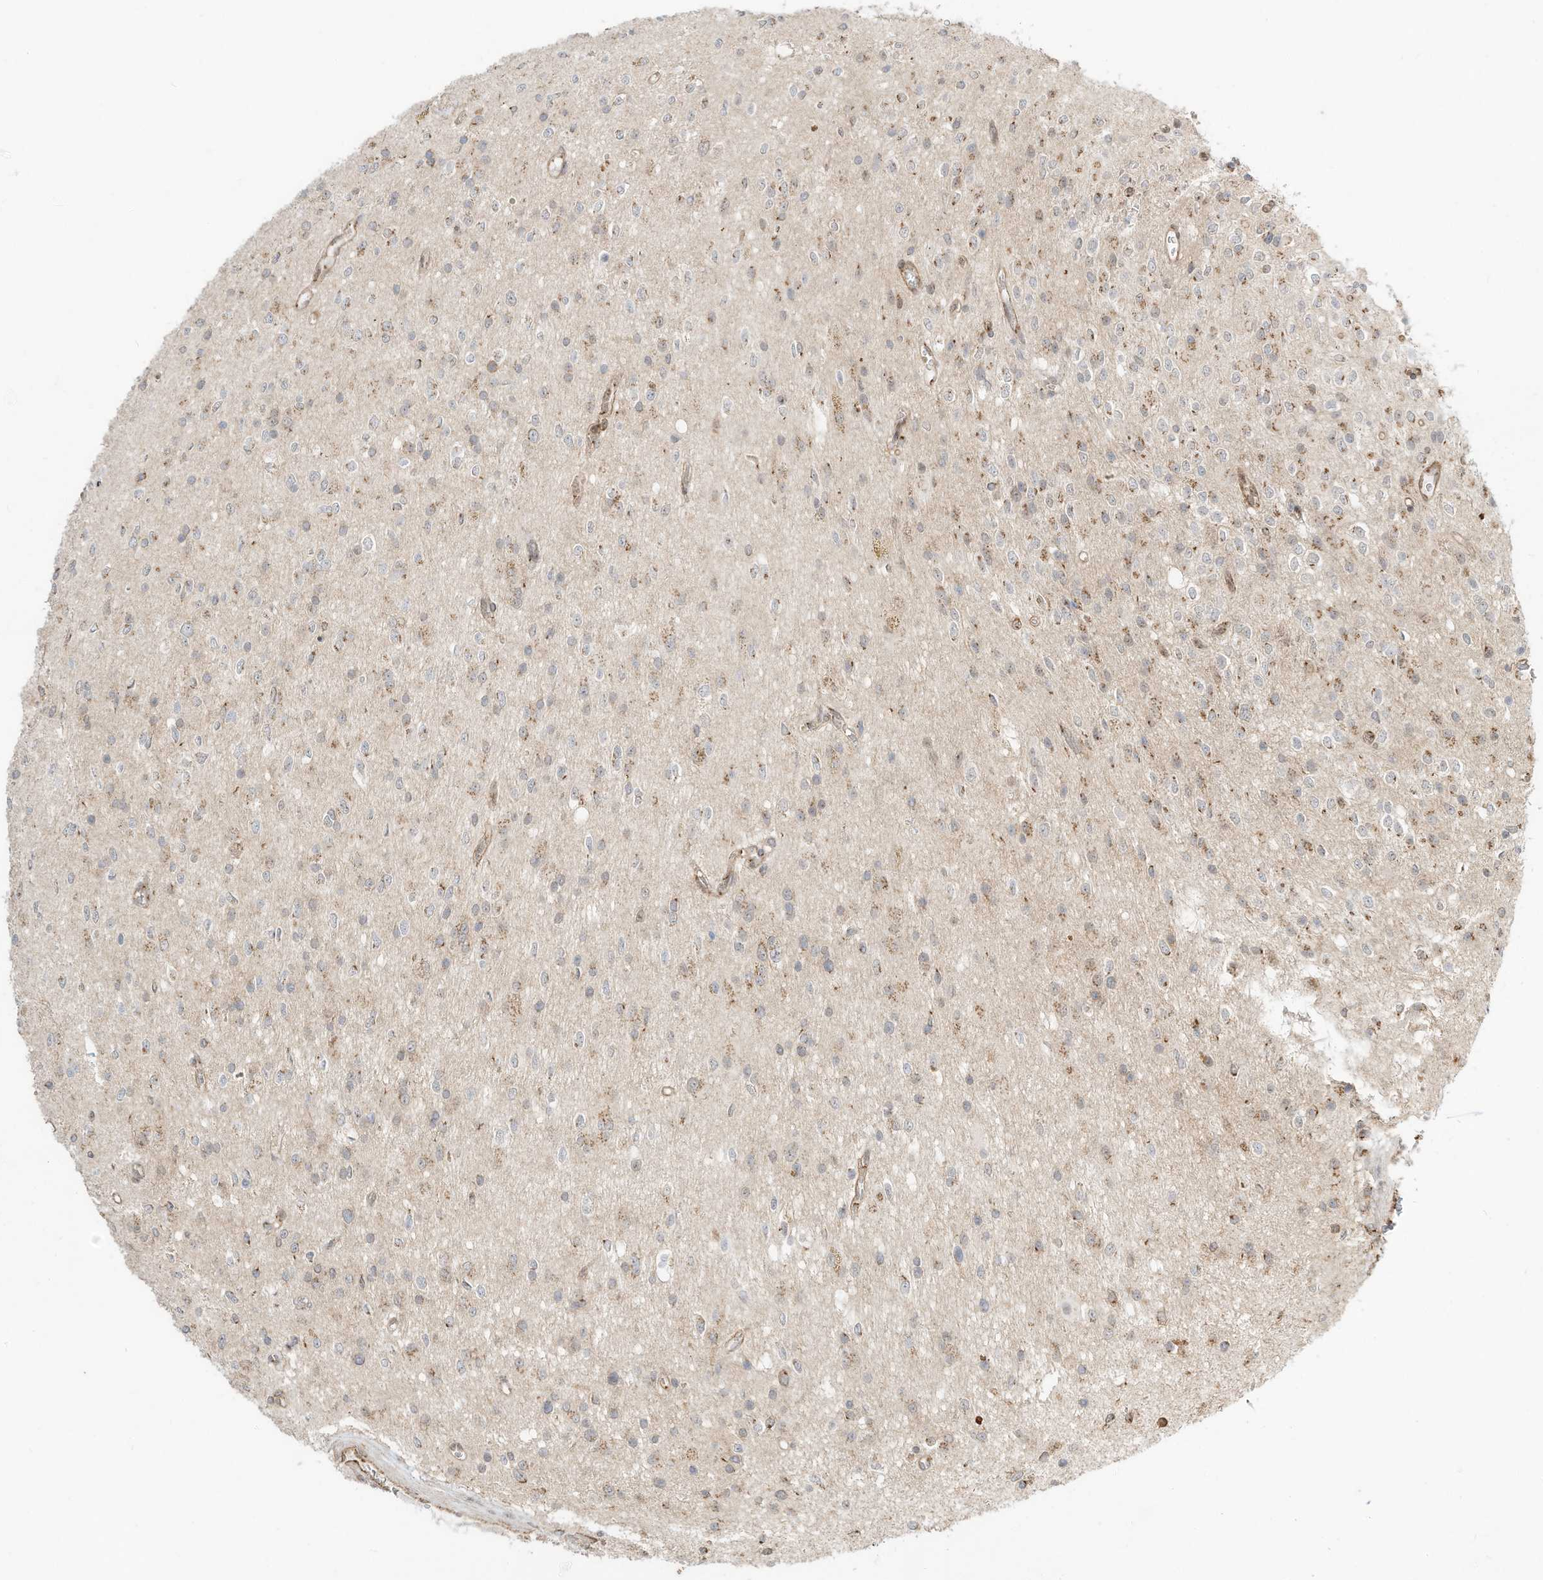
{"staining": {"intensity": "moderate", "quantity": "<25%", "location": "cytoplasmic/membranous"}, "tissue": "glioma", "cell_type": "Tumor cells", "image_type": "cancer", "snomed": [{"axis": "morphology", "description": "Glioma, malignant, High grade"}, {"axis": "topography", "description": "Brain"}], "caption": "Immunohistochemical staining of human glioma demonstrates low levels of moderate cytoplasmic/membranous protein positivity in approximately <25% of tumor cells.", "gene": "CUX1", "patient": {"sex": "male", "age": 34}}